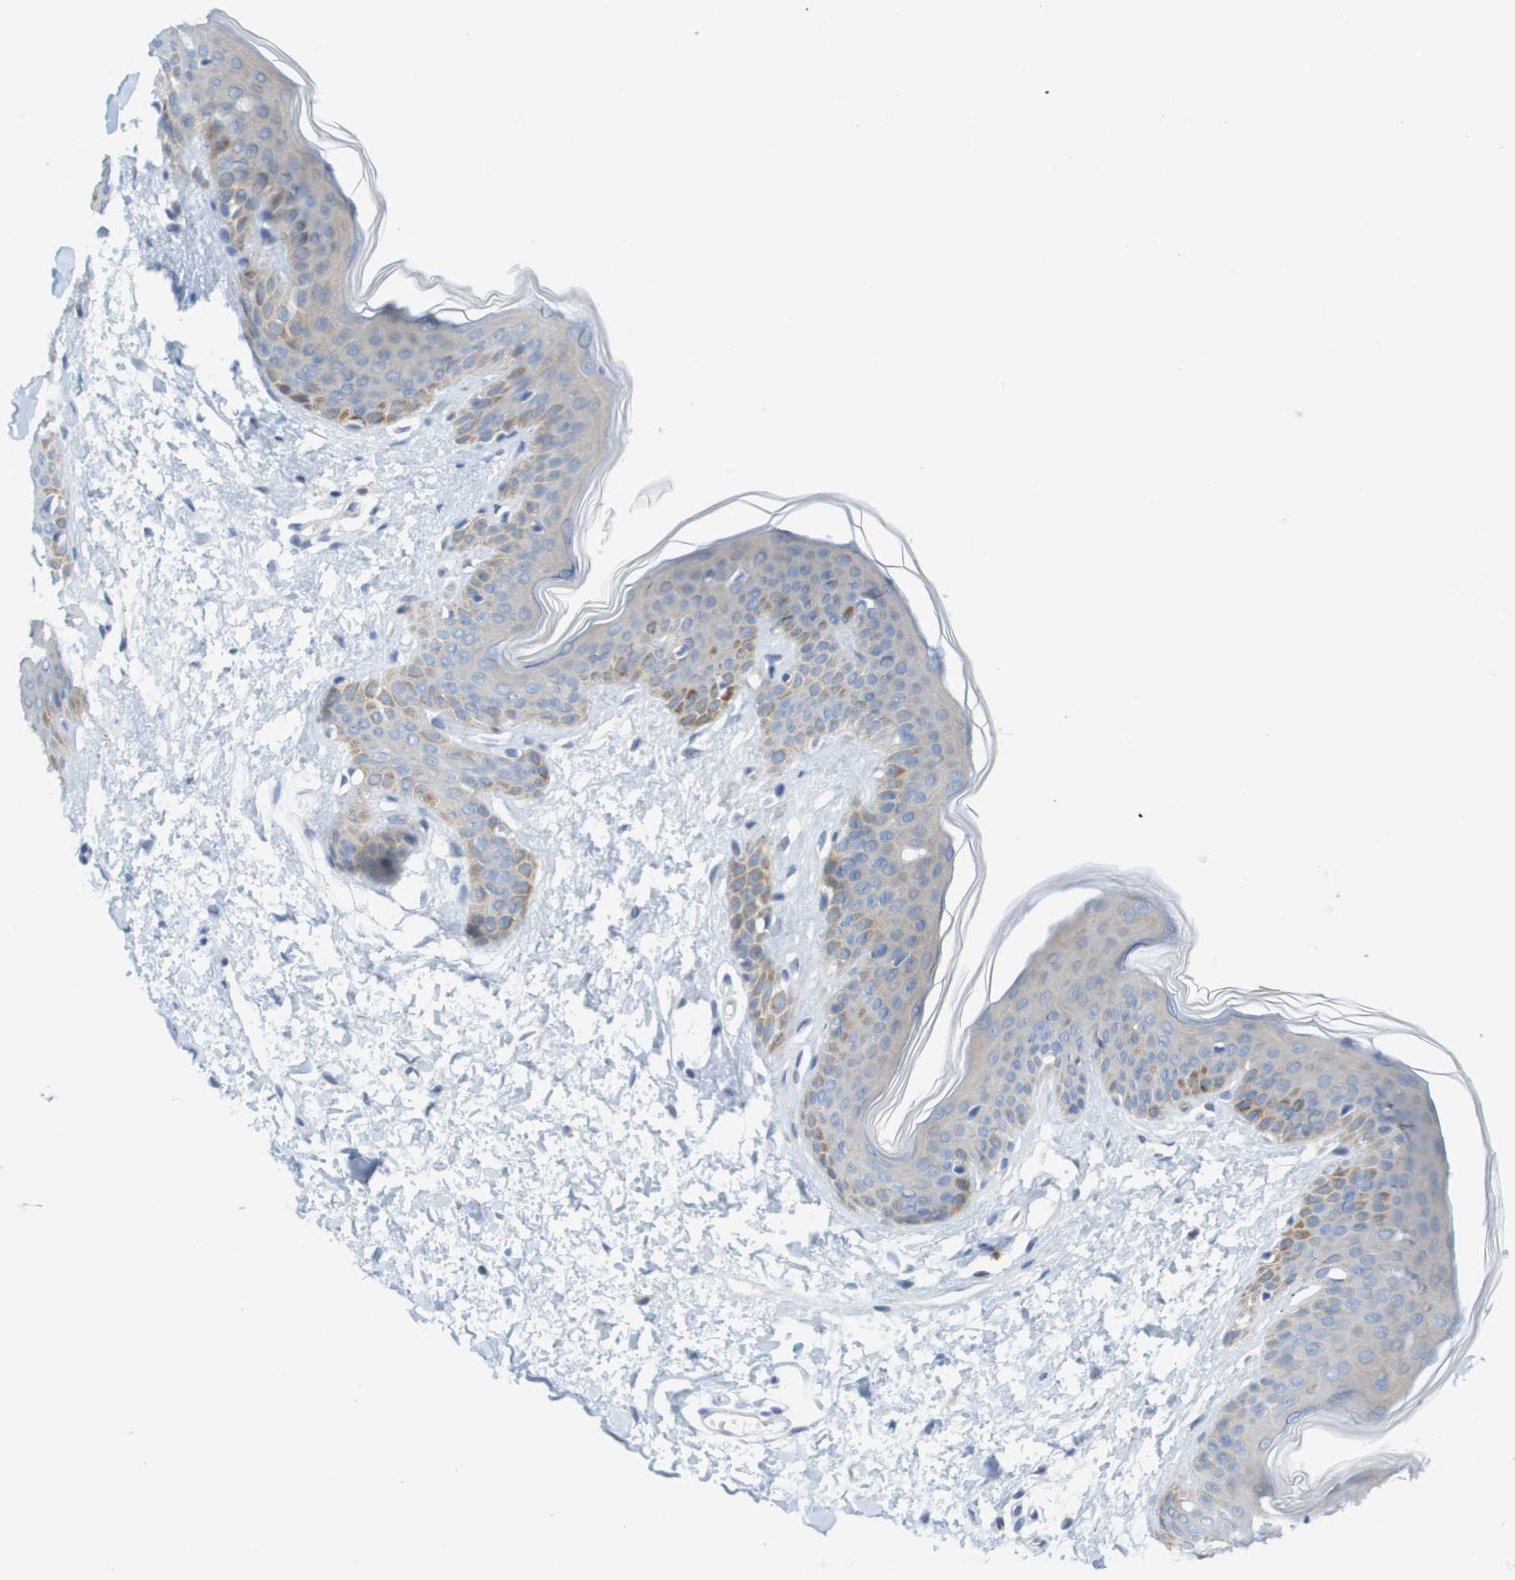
{"staining": {"intensity": "negative", "quantity": "none", "location": "none"}, "tissue": "skin", "cell_type": "Fibroblasts", "image_type": "normal", "snomed": [{"axis": "morphology", "description": "Normal tissue, NOS"}, {"axis": "topography", "description": "Skin"}], "caption": "Immunohistochemistry (IHC) photomicrograph of normal human skin stained for a protein (brown), which exhibits no positivity in fibroblasts.", "gene": "CUL9", "patient": {"sex": "female", "age": 17}}